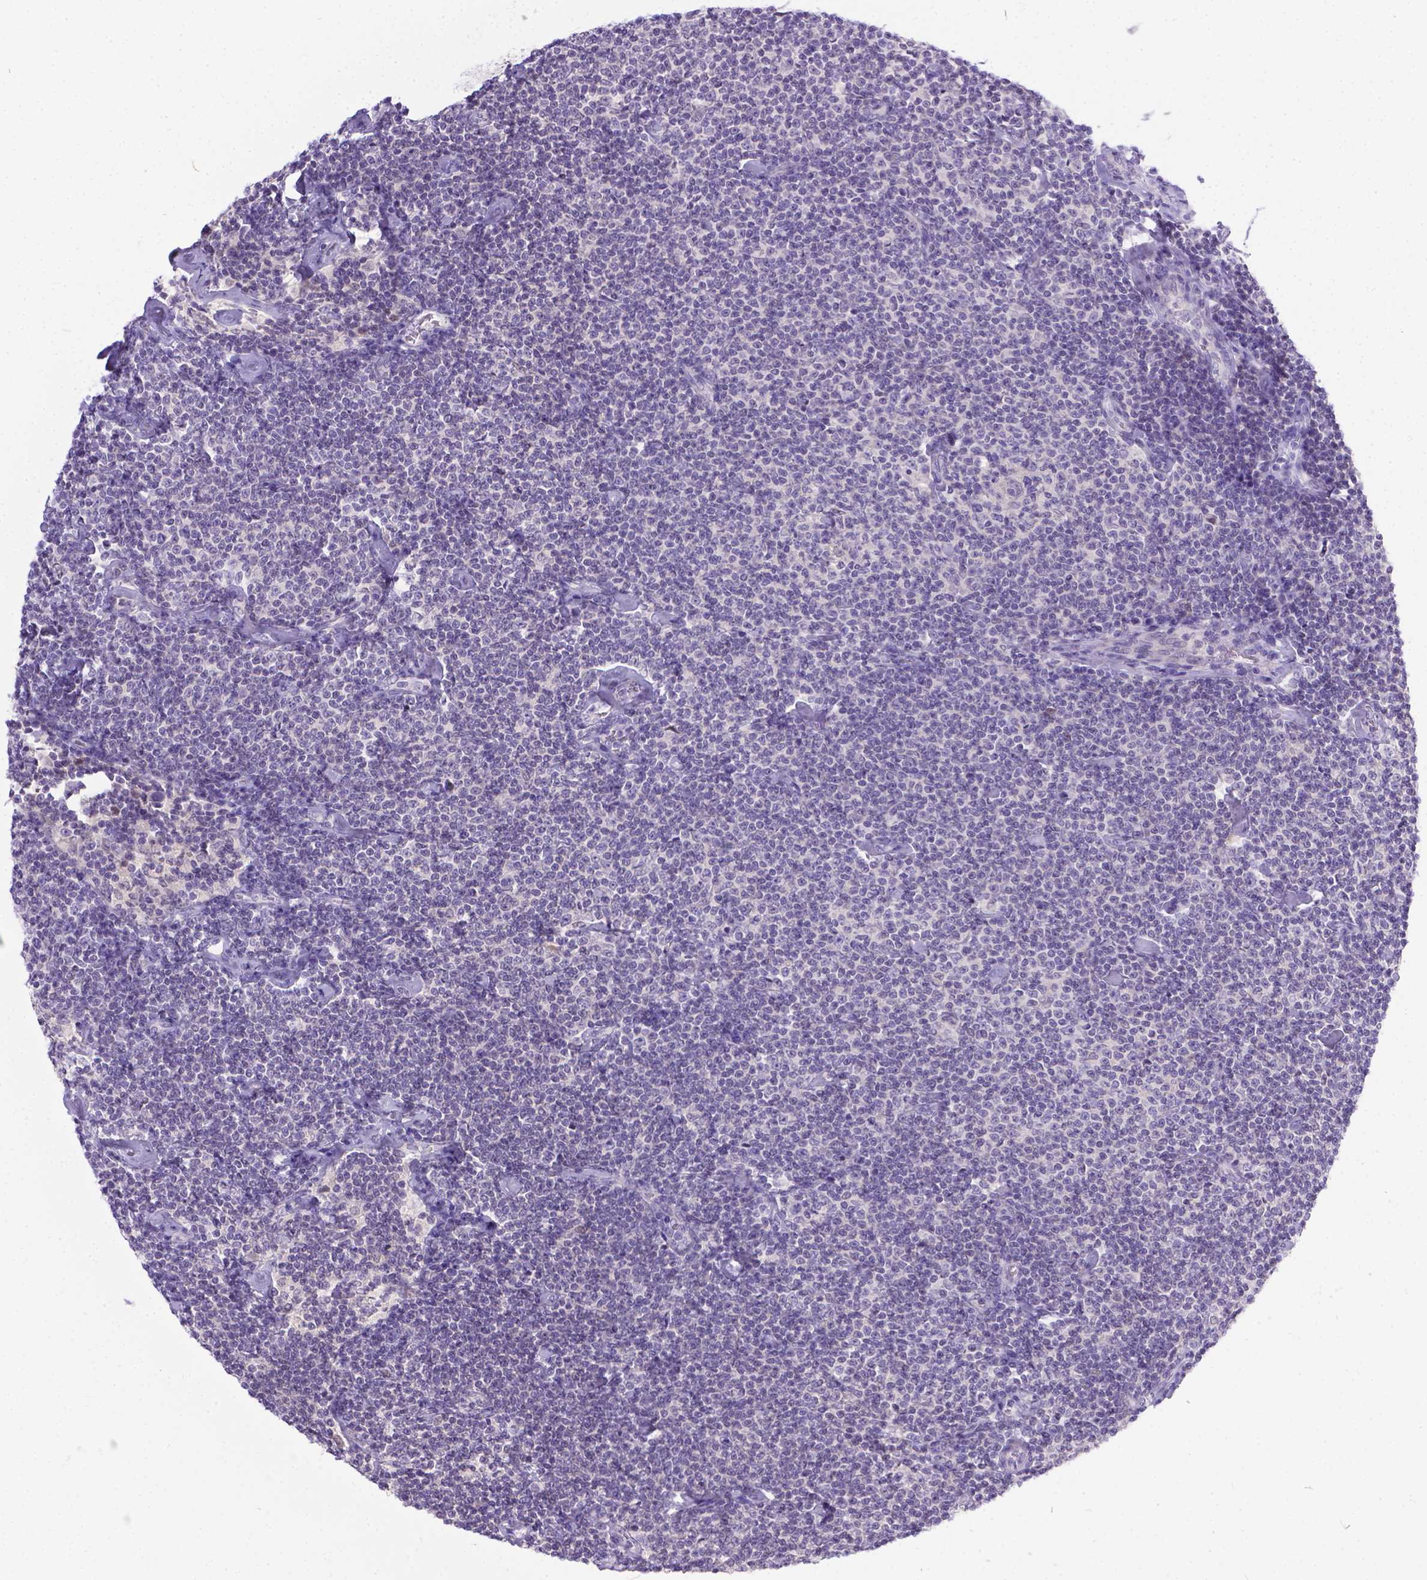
{"staining": {"intensity": "negative", "quantity": "none", "location": "none"}, "tissue": "lymphoma", "cell_type": "Tumor cells", "image_type": "cancer", "snomed": [{"axis": "morphology", "description": "Malignant lymphoma, non-Hodgkin's type, Low grade"}, {"axis": "topography", "description": "Lymph node"}], "caption": "Immunohistochemical staining of lymphoma displays no significant expression in tumor cells.", "gene": "TTLL6", "patient": {"sex": "male", "age": 81}}